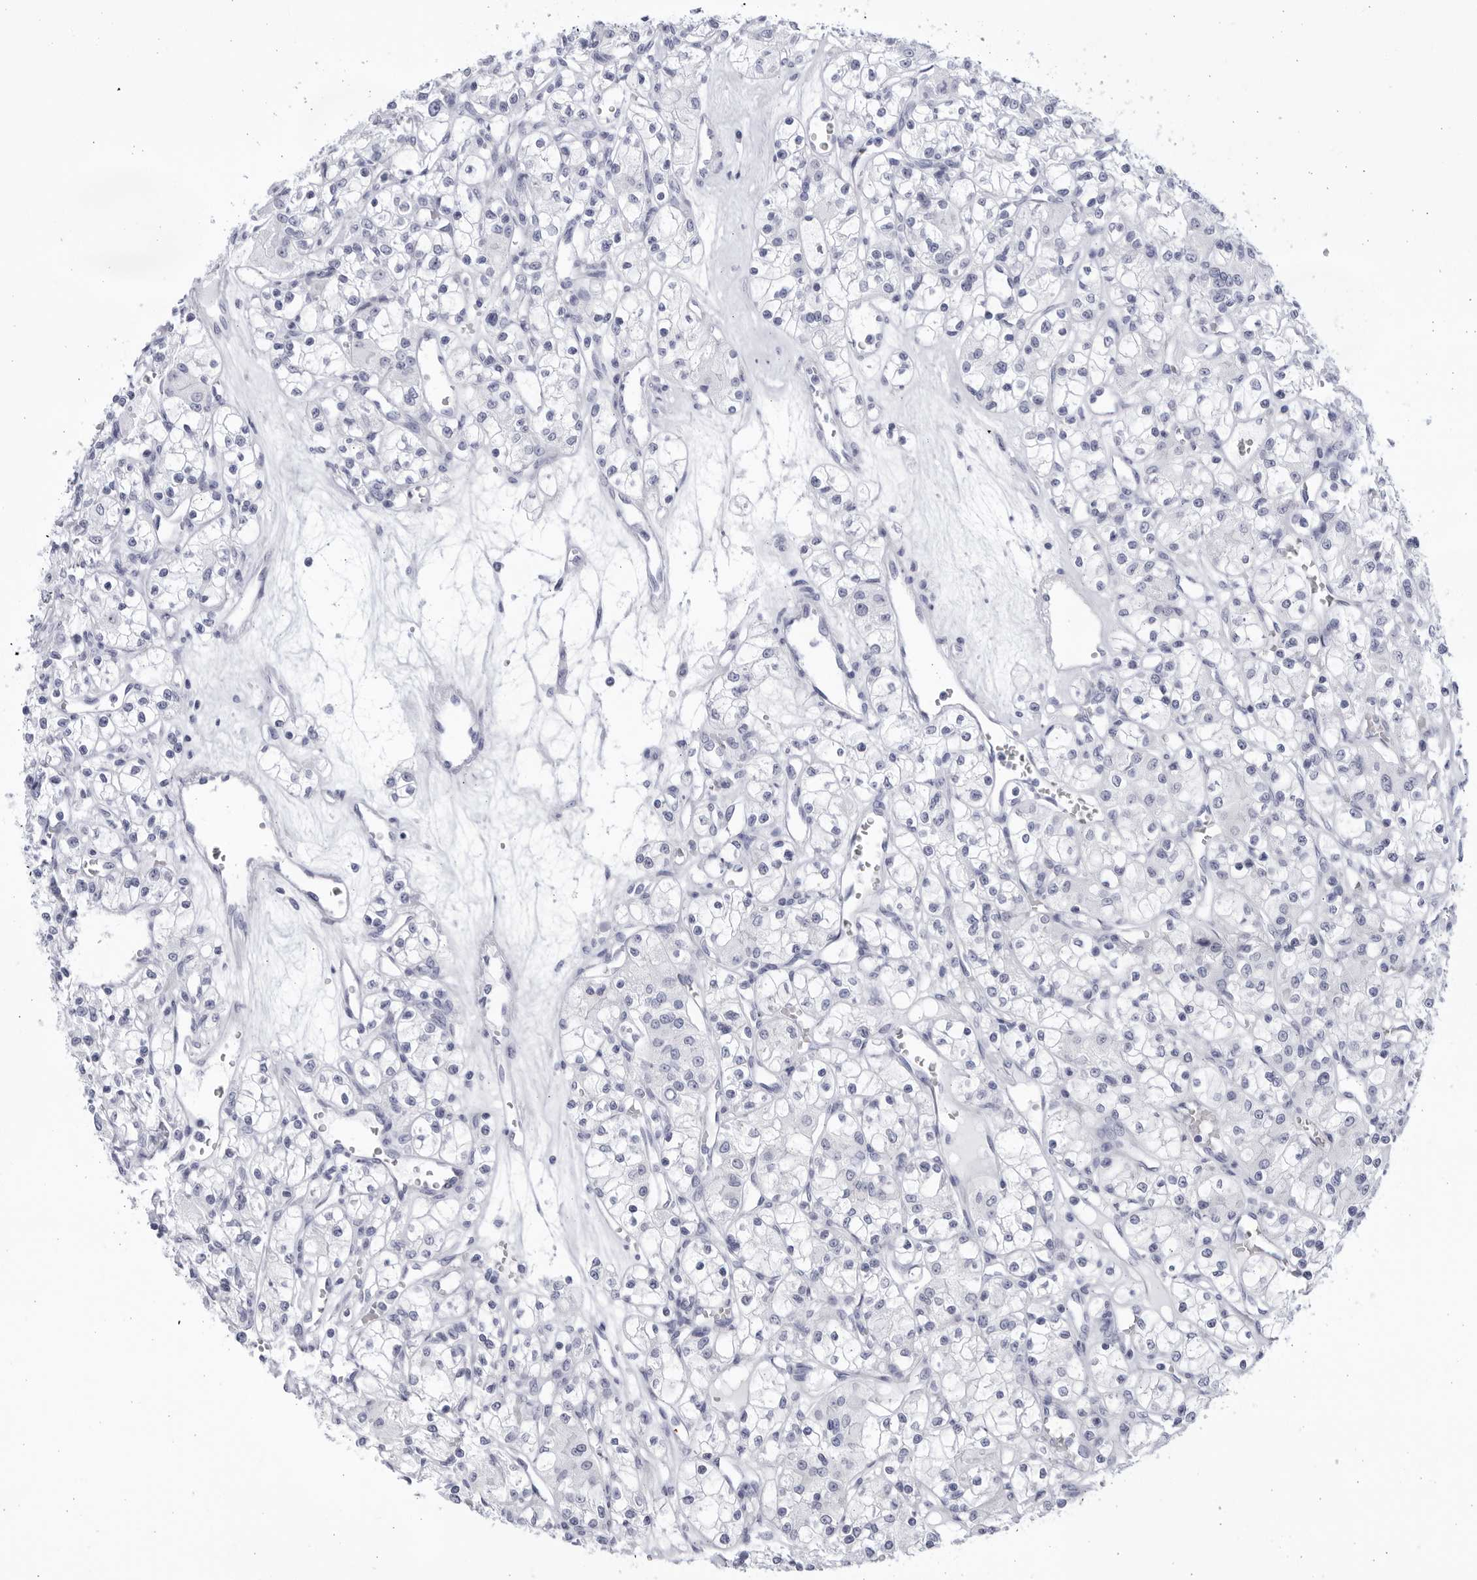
{"staining": {"intensity": "negative", "quantity": "none", "location": "none"}, "tissue": "renal cancer", "cell_type": "Tumor cells", "image_type": "cancer", "snomed": [{"axis": "morphology", "description": "Adenocarcinoma, NOS"}, {"axis": "topography", "description": "Kidney"}], "caption": "The image displays no significant positivity in tumor cells of renal adenocarcinoma.", "gene": "CCDC181", "patient": {"sex": "female", "age": 59}}